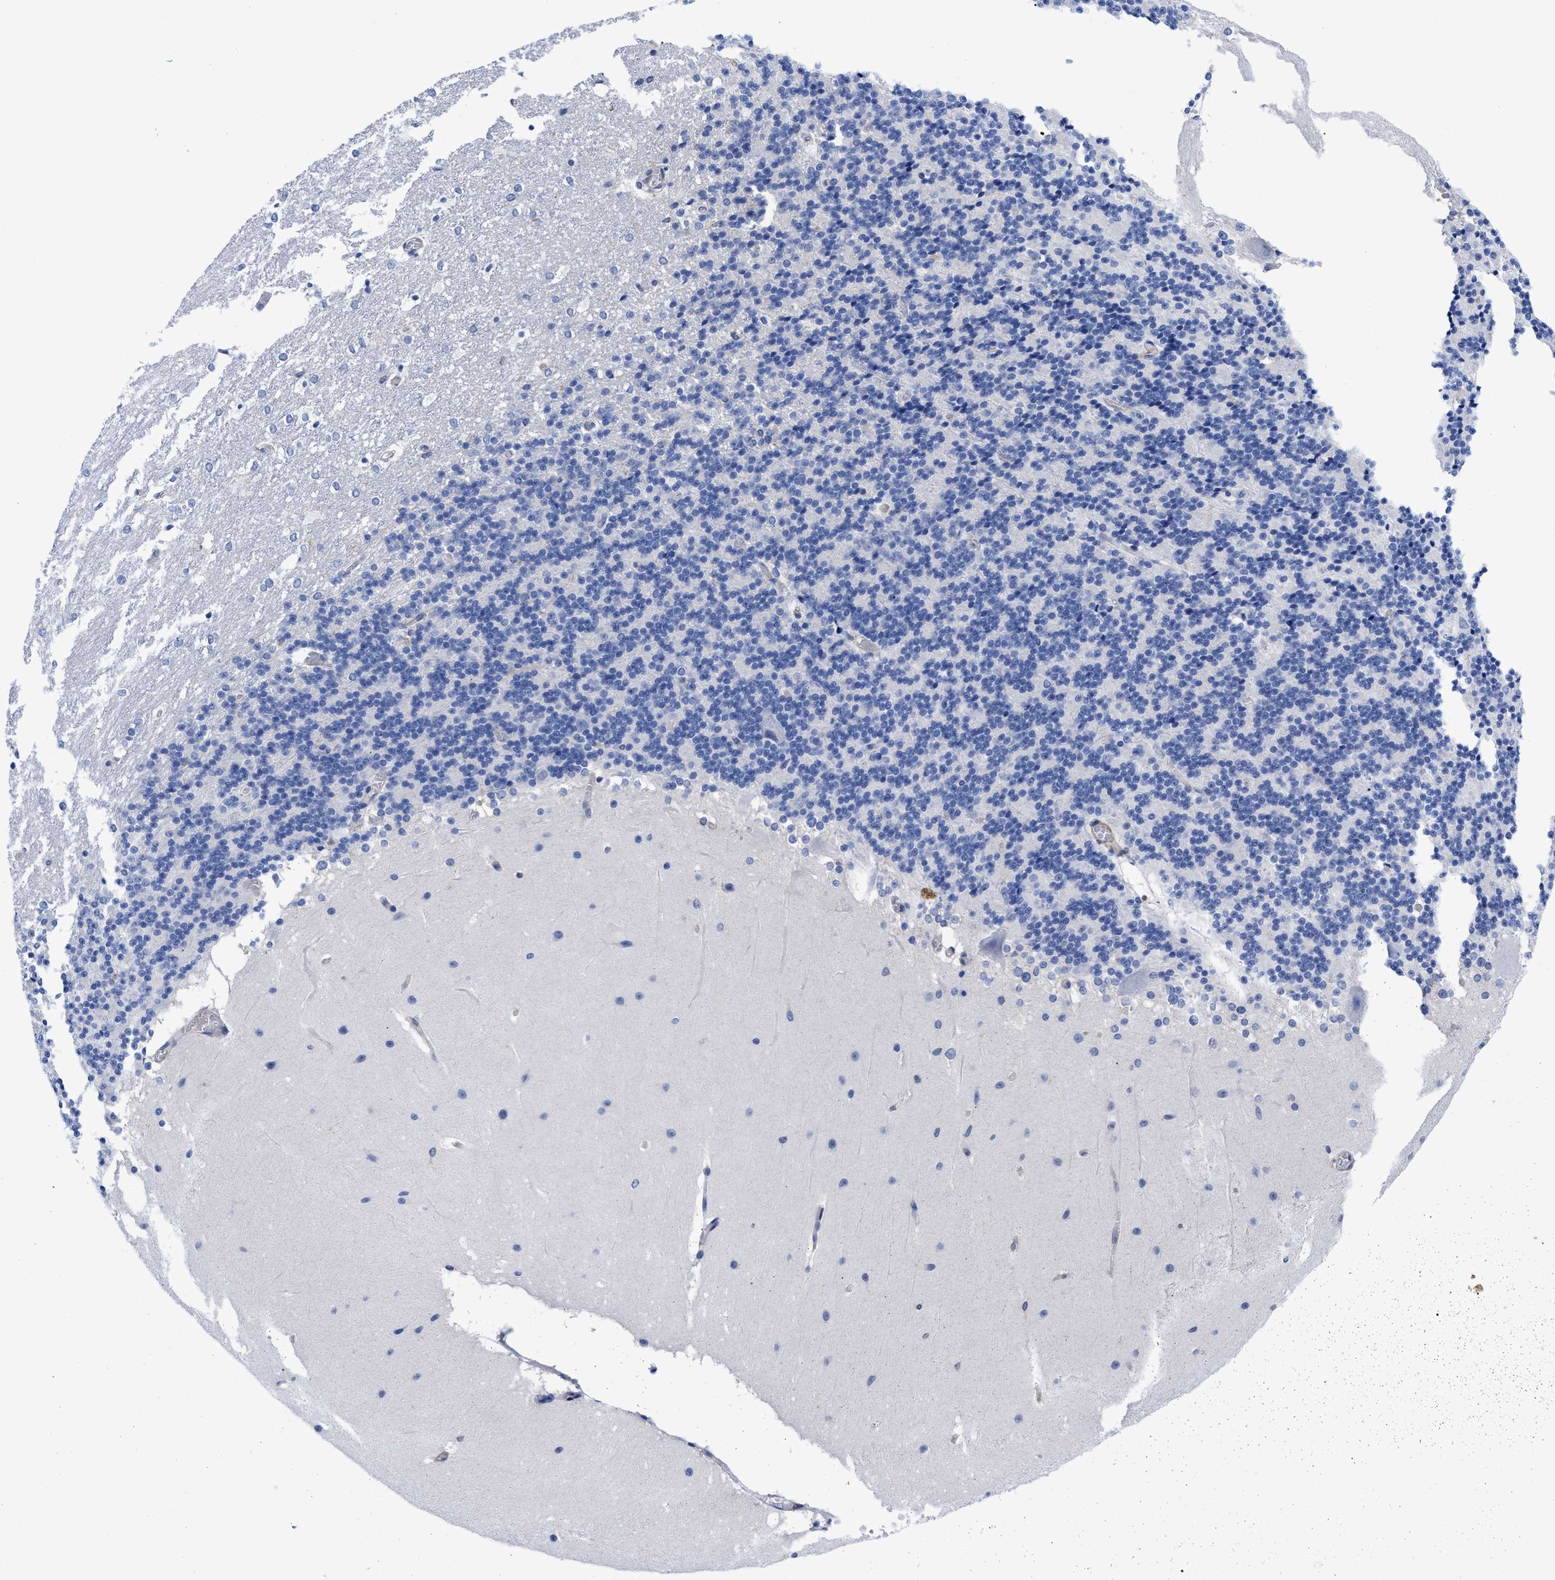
{"staining": {"intensity": "negative", "quantity": "none", "location": "none"}, "tissue": "cerebellum", "cell_type": "Cells in granular layer", "image_type": "normal", "snomed": [{"axis": "morphology", "description": "Normal tissue, NOS"}, {"axis": "topography", "description": "Cerebellum"}], "caption": "Protein analysis of benign cerebellum demonstrates no significant expression in cells in granular layer.", "gene": "IRAG2", "patient": {"sex": "female", "age": 19}}